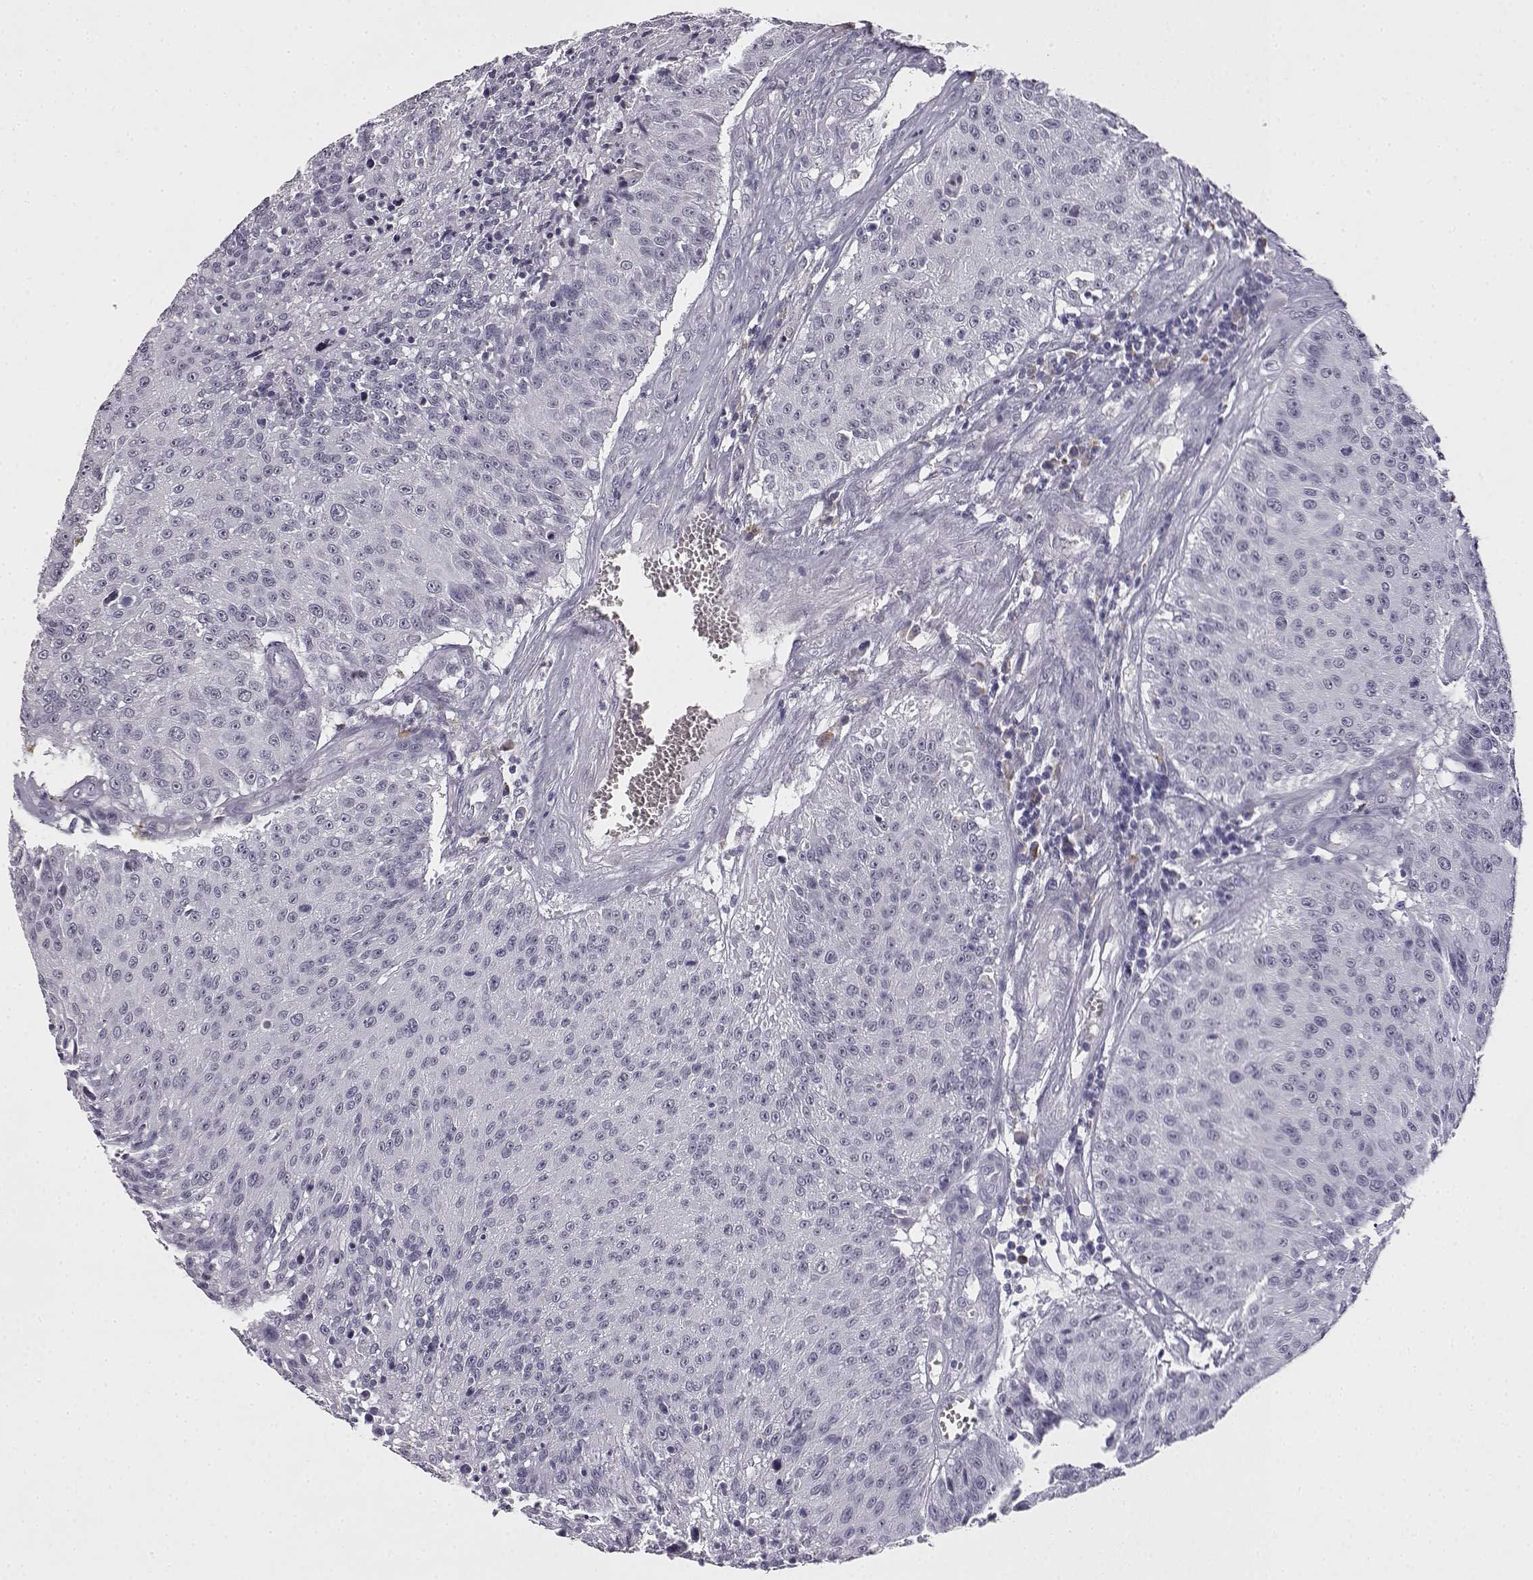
{"staining": {"intensity": "negative", "quantity": "none", "location": "none"}, "tissue": "urothelial cancer", "cell_type": "Tumor cells", "image_type": "cancer", "snomed": [{"axis": "morphology", "description": "Urothelial carcinoma, NOS"}, {"axis": "topography", "description": "Urinary bladder"}], "caption": "Image shows no protein expression in tumor cells of urothelial cancer tissue. Brightfield microscopy of immunohistochemistry (IHC) stained with DAB (brown) and hematoxylin (blue), captured at high magnification.", "gene": "VGF", "patient": {"sex": "male", "age": 55}}